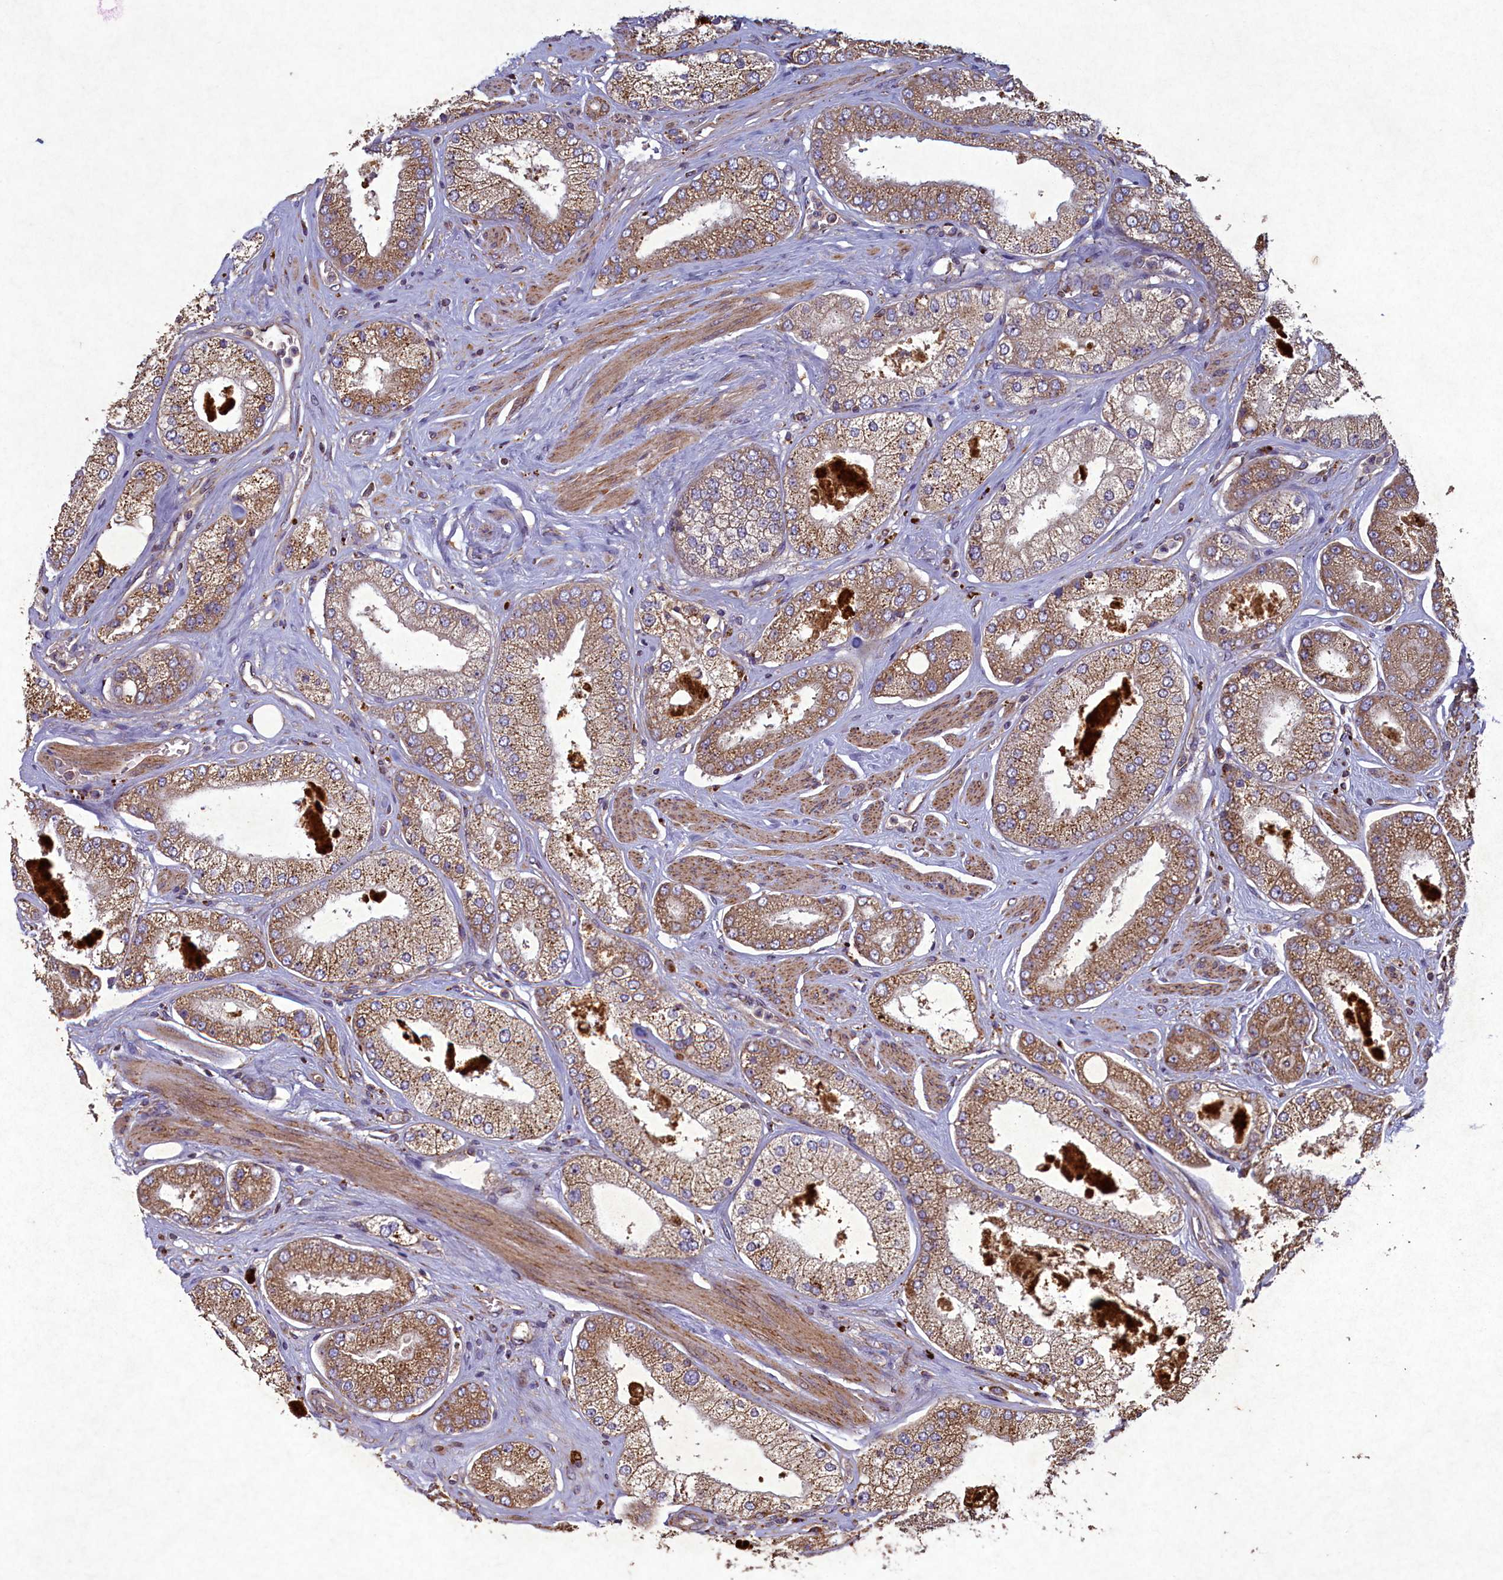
{"staining": {"intensity": "moderate", "quantity": "25%-75%", "location": "cytoplasmic/membranous"}, "tissue": "prostate cancer", "cell_type": "Tumor cells", "image_type": "cancer", "snomed": [{"axis": "morphology", "description": "Adenocarcinoma, High grade"}, {"axis": "topography", "description": "Prostate"}], "caption": "High-power microscopy captured an immunohistochemistry histopathology image of prostate cancer (high-grade adenocarcinoma), revealing moderate cytoplasmic/membranous staining in approximately 25%-75% of tumor cells. (Brightfield microscopy of DAB IHC at high magnification).", "gene": "CIAO2B", "patient": {"sex": "male", "age": 58}}